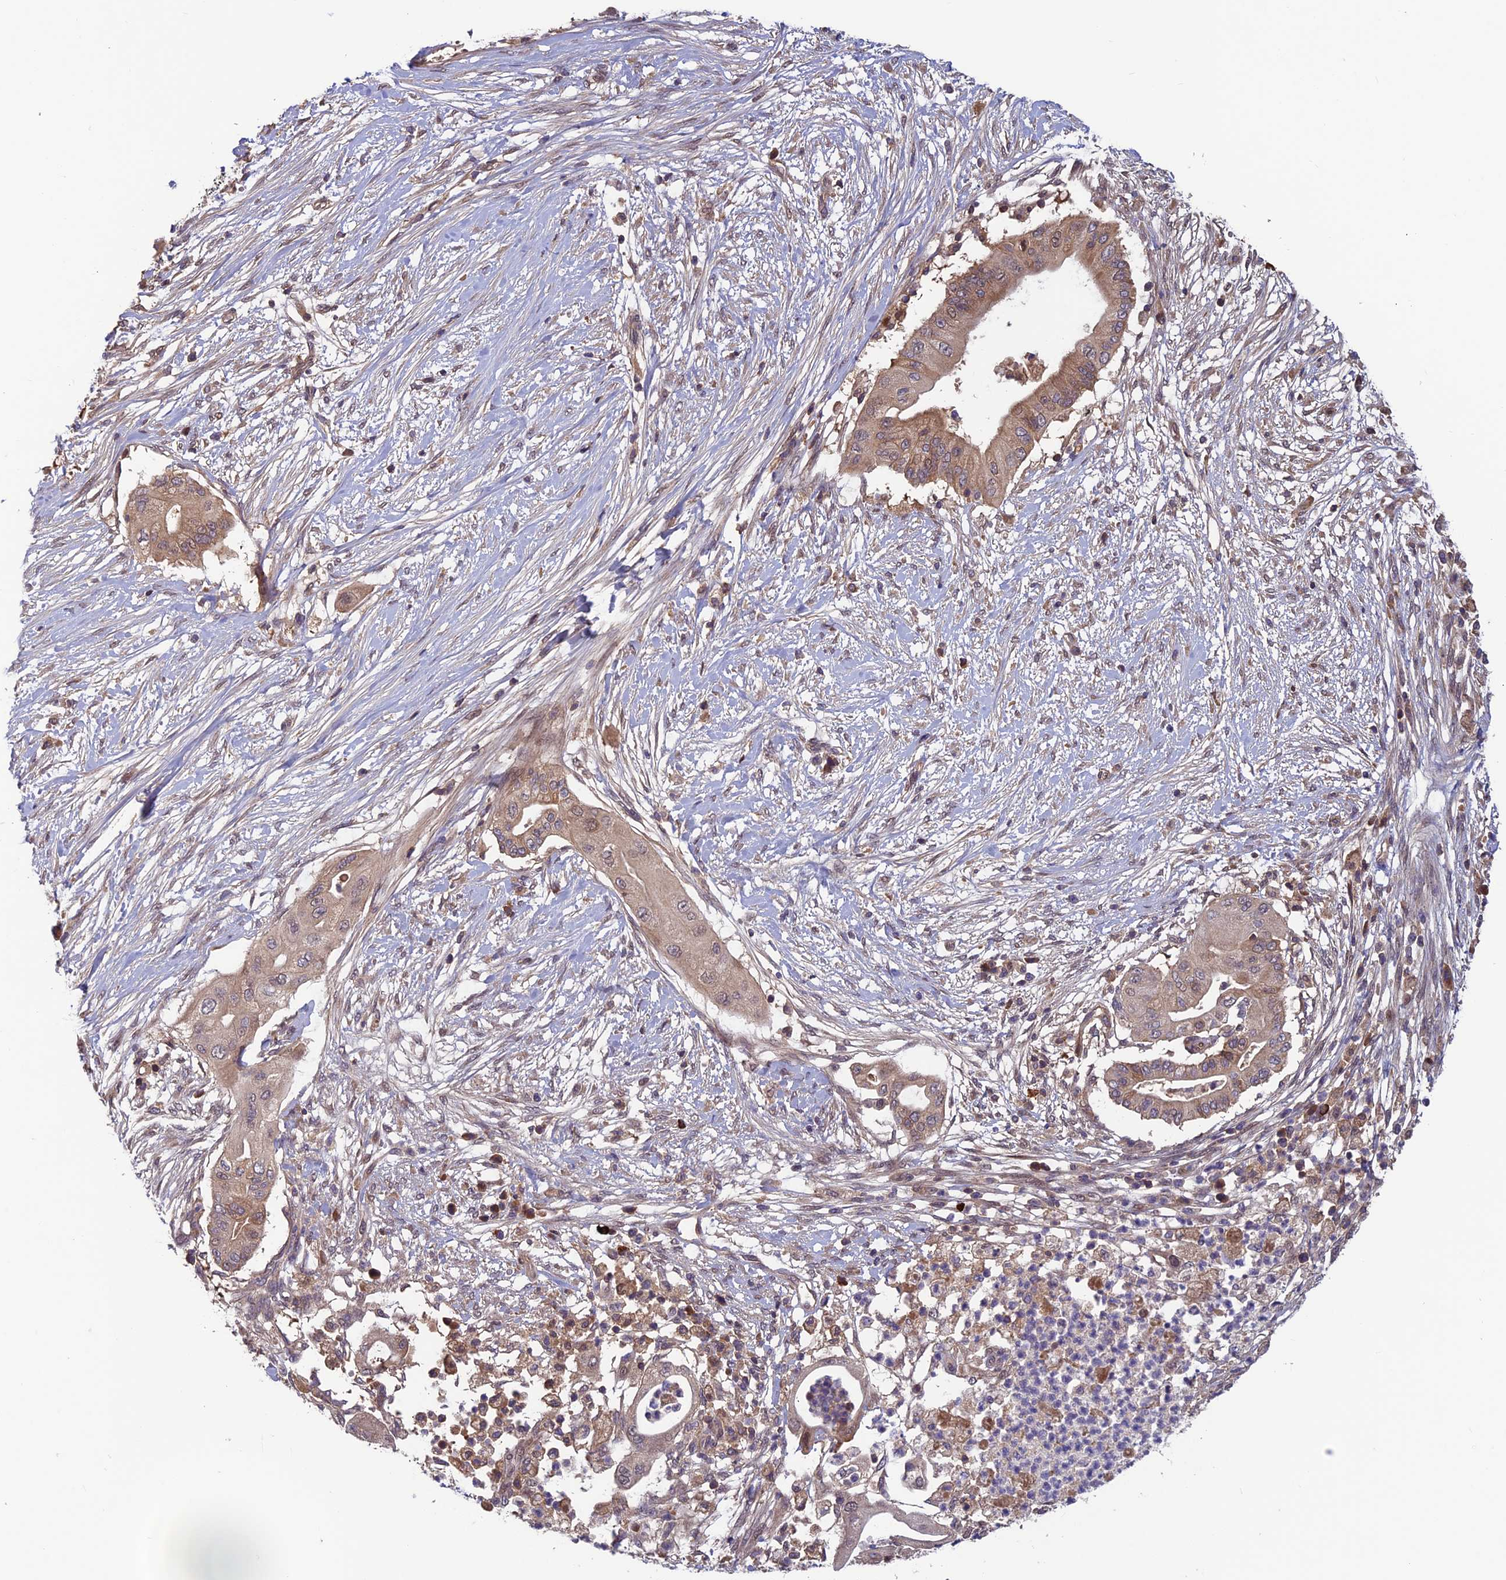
{"staining": {"intensity": "weak", "quantity": "25%-75%", "location": "cytoplasmic/membranous"}, "tissue": "pancreatic cancer", "cell_type": "Tumor cells", "image_type": "cancer", "snomed": [{"axis": "morphology", "description": "Adenocarcinoma, NOS"}, {"axis": "topography", "description": "Pancreas"}], "caption": "Brown immunohistochemical staining in pancreatic adenocarcinoma exhibits weak cytoplasmic/membranous positivity in approximately 25%-75% of tumor cells. The staining is performed using DAB (3,3'-diaminobenzidine) brown chromogen to label protein expression. The nuclei are counter-stained blue using hematoxylin.", "gene": "CCDC15", "patient": {"sex": "male", "age": 68}}